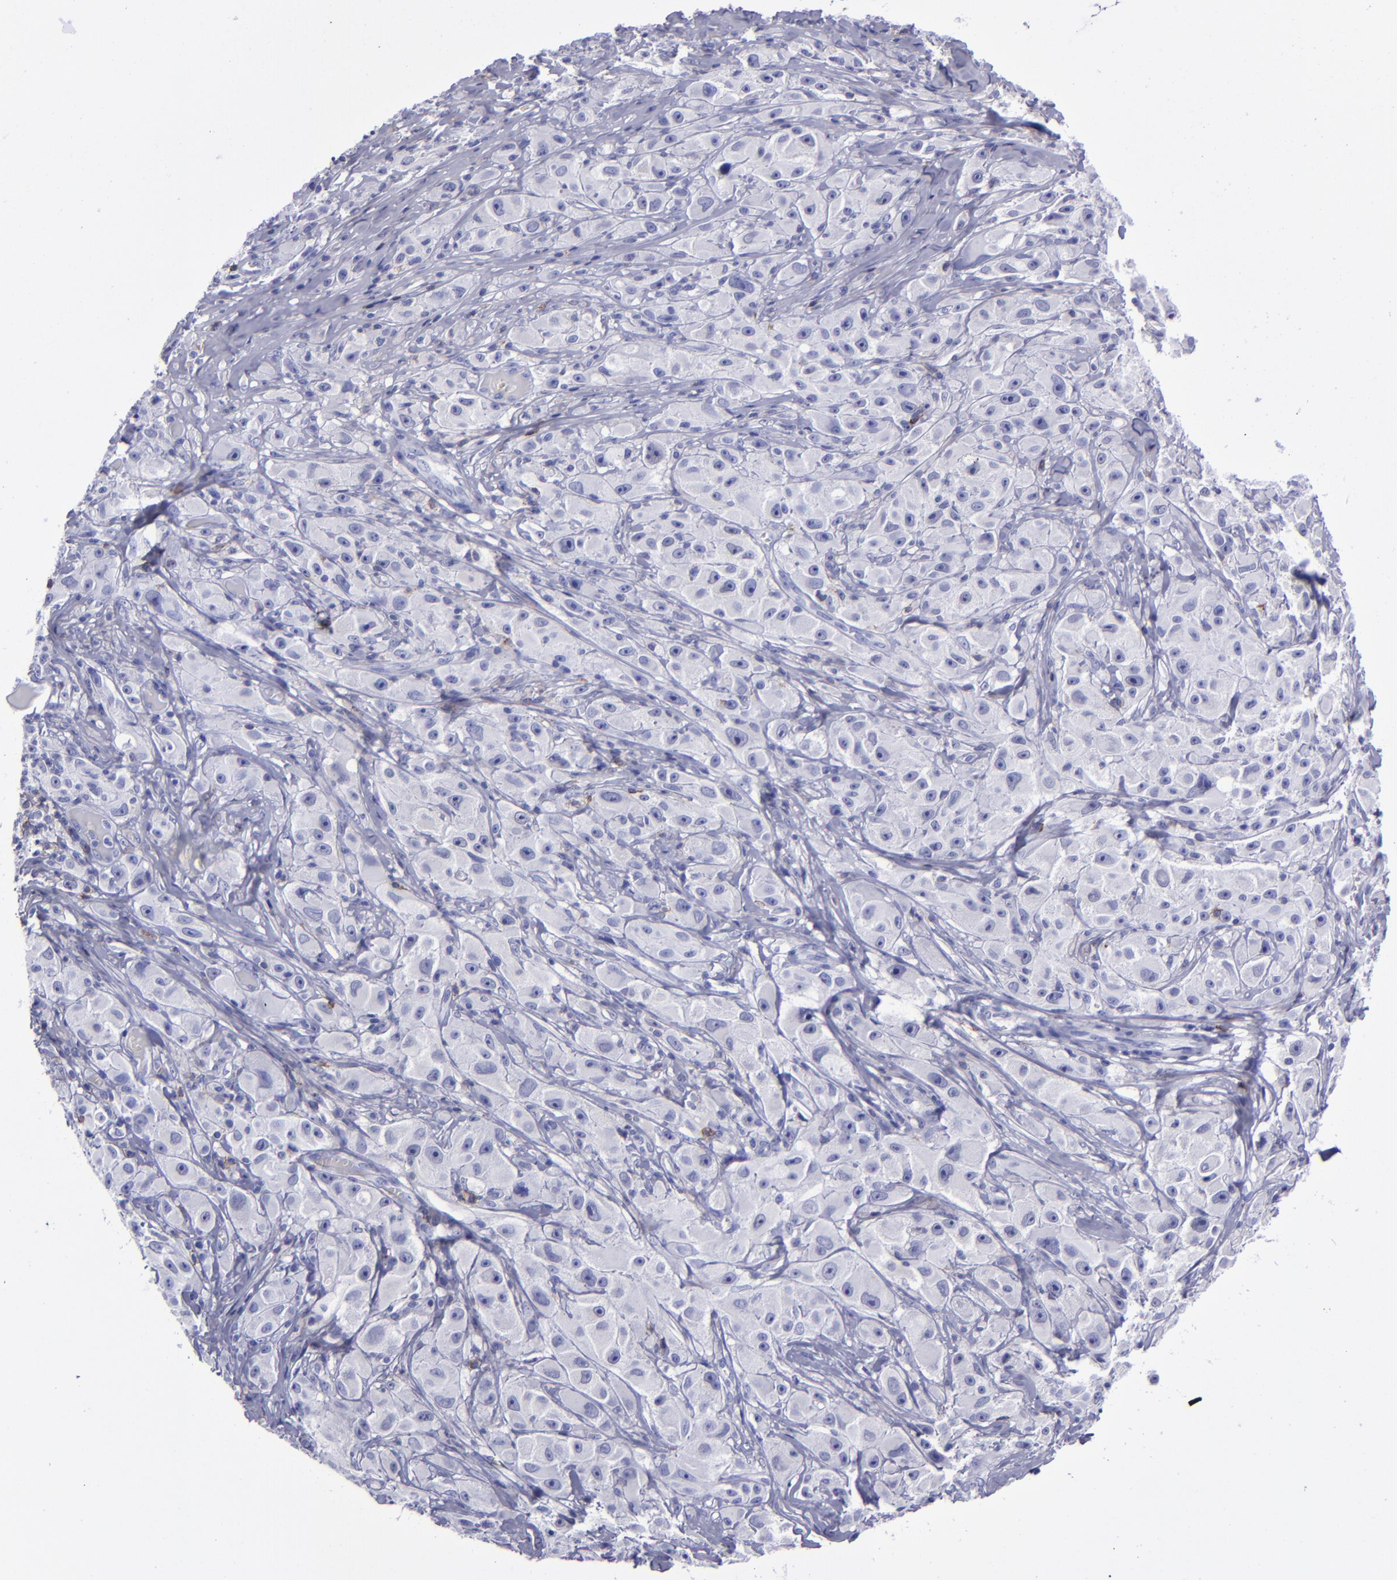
{"staining": {"intensity": "negative", "quantity": "none", "location": "none"}, "tissue": "melanoma", "cell_type": "Tumor cells", "image_type": "cancer", "snomed": [{"axis": "morphology", "description": "Malignant melanoma, NOS"}, {"axis": "topography", "description": "Skin"}], "caption": "Image shows no protein staining in tumor cells of melanoma tissue.", "gene": "CD6", "patient": {"sex": "male", "age": 56}}